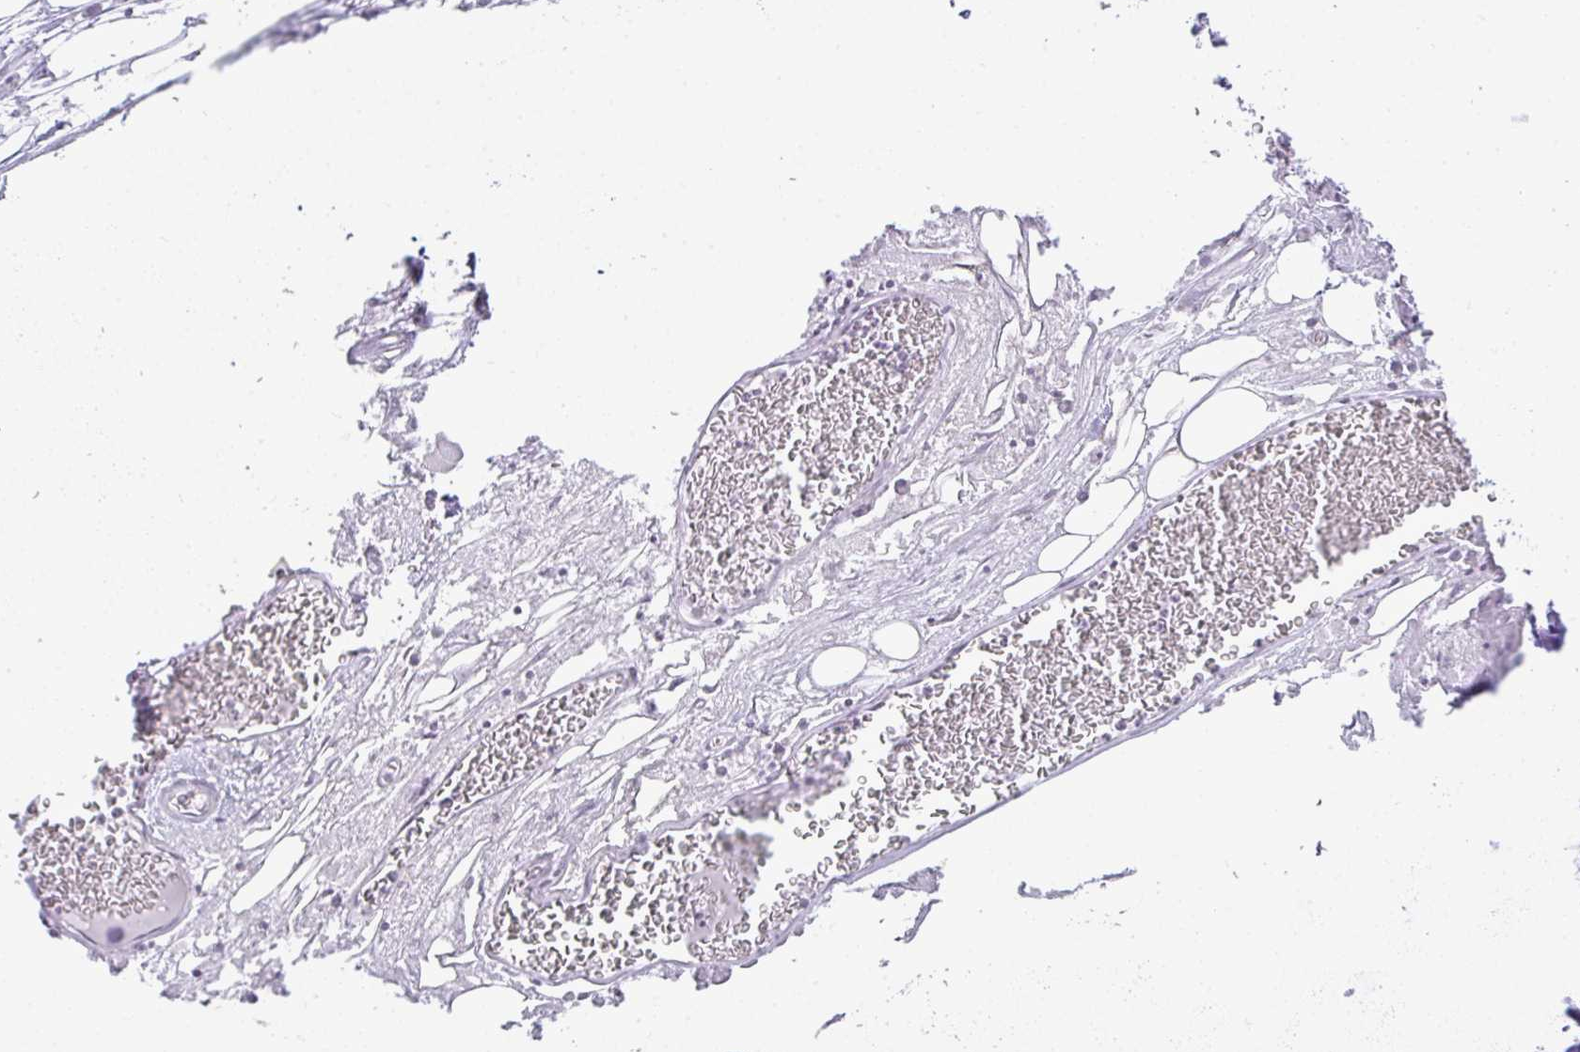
{"staining": {"intensity": "negative", "quantity": "none", "location": "none"}, "tissue": "adipose tissue", "cell_type": "Adipocytes", "image_type": "normal", "snomed": [{"axis": "morphology", "description": "Normal tissue, NOS"}, {"axis": "topography", "description": "Cartilage tissue"}], "caption": "The histopathology image shows no staining of adipocytes in normal adipose tissue.", "gene": "ABCC5", "patient": {"sex": "male", "age": 57}}